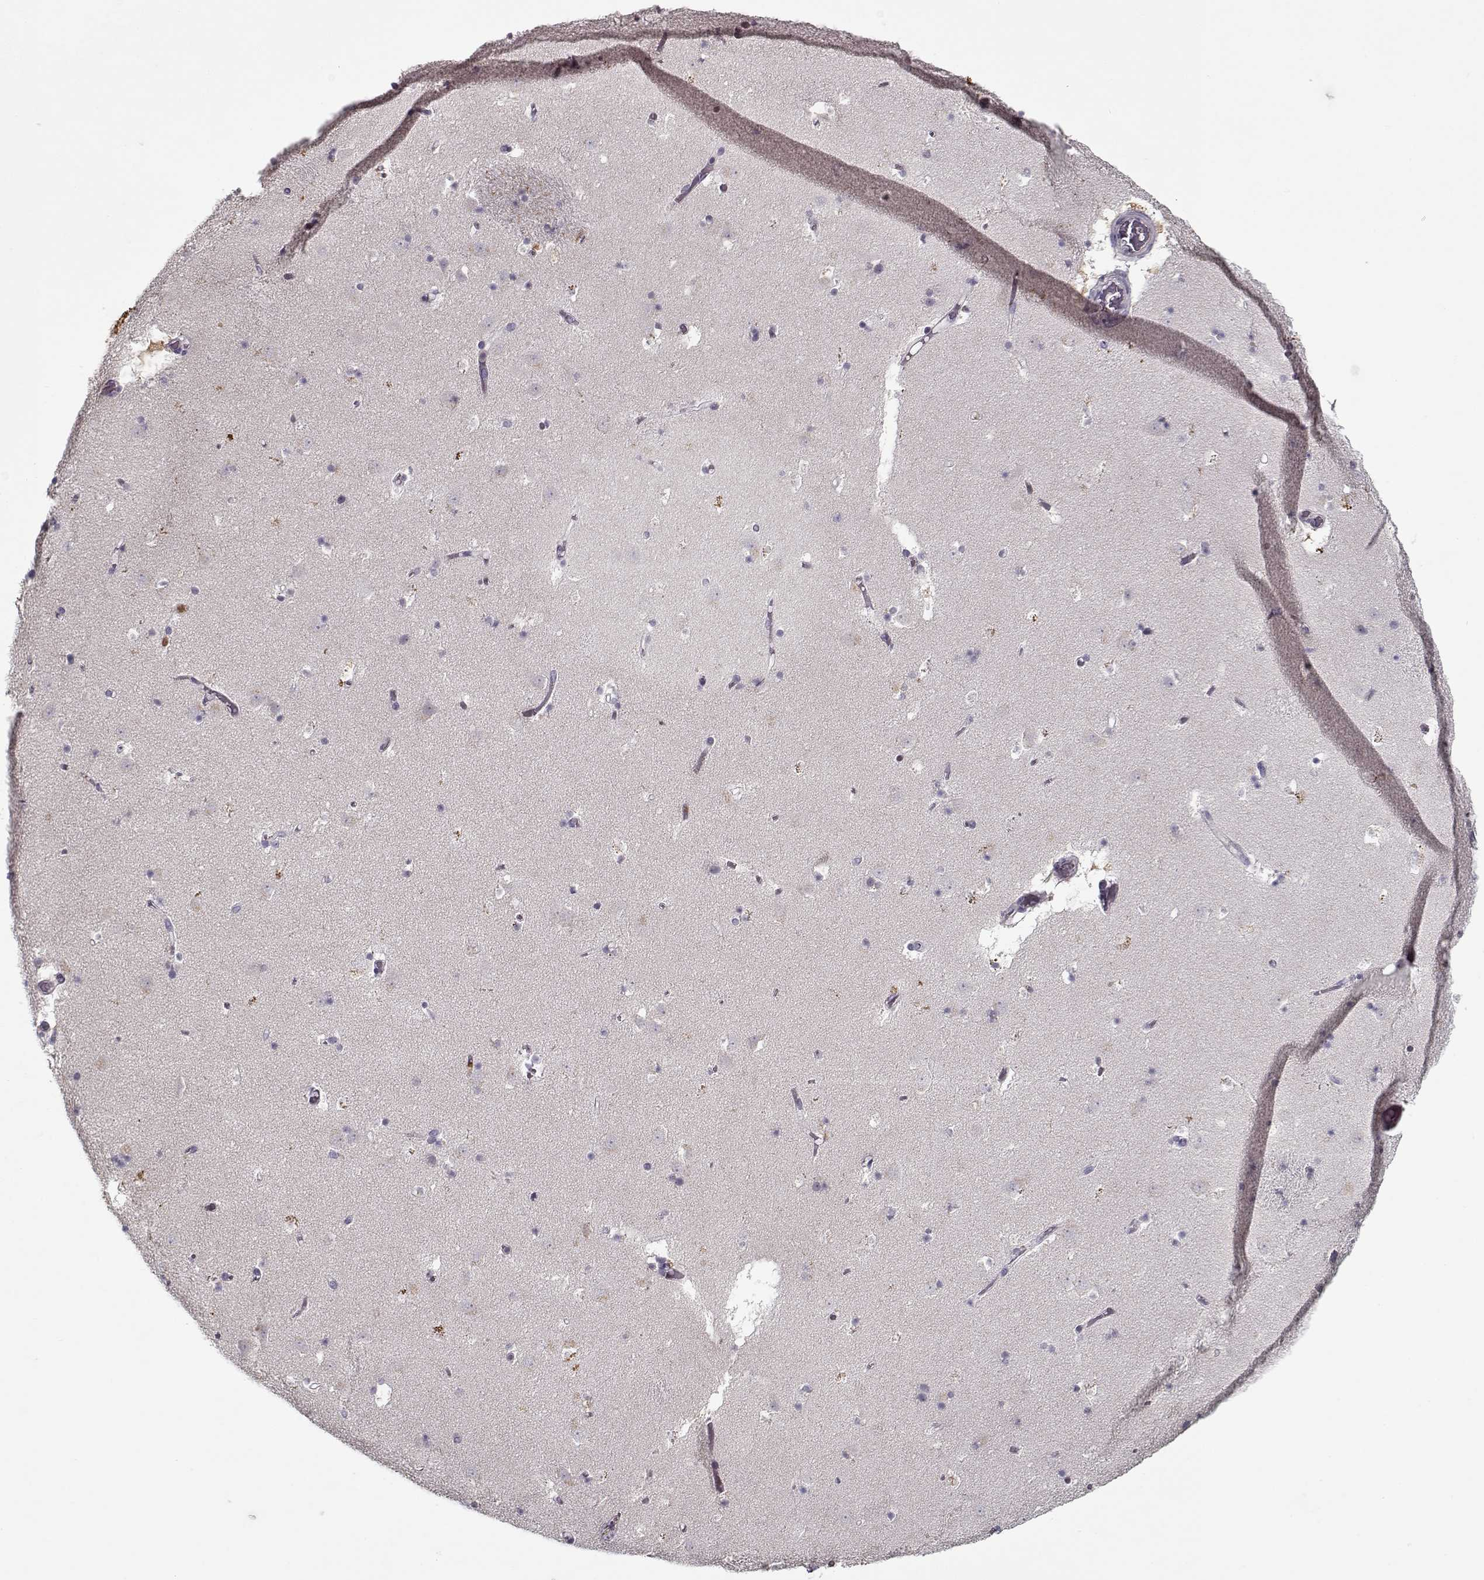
{"staining": {"intensity": "negative", "quantity": "none", "location": "none"}, "tissue": "caudate", "cell_type": "Glial cells", "image_type": "normal", "snomed": [{"axis": "morphology", "description": "Normal tissue, NOS"}, {"axis": "topography", "description": "Lateral ventricle wall"}], "caption": "A high-resolution image shows IHC staining of unremarkable caudate, which demonstrates no significant expression in glial cells. (DAB (3,3'-diaminobenzidine) immunohistochemistry (IHC) with hematoxylin counter stain).", "gene": "UNC13D", "patient": {"sex": "female", "age": 42}}